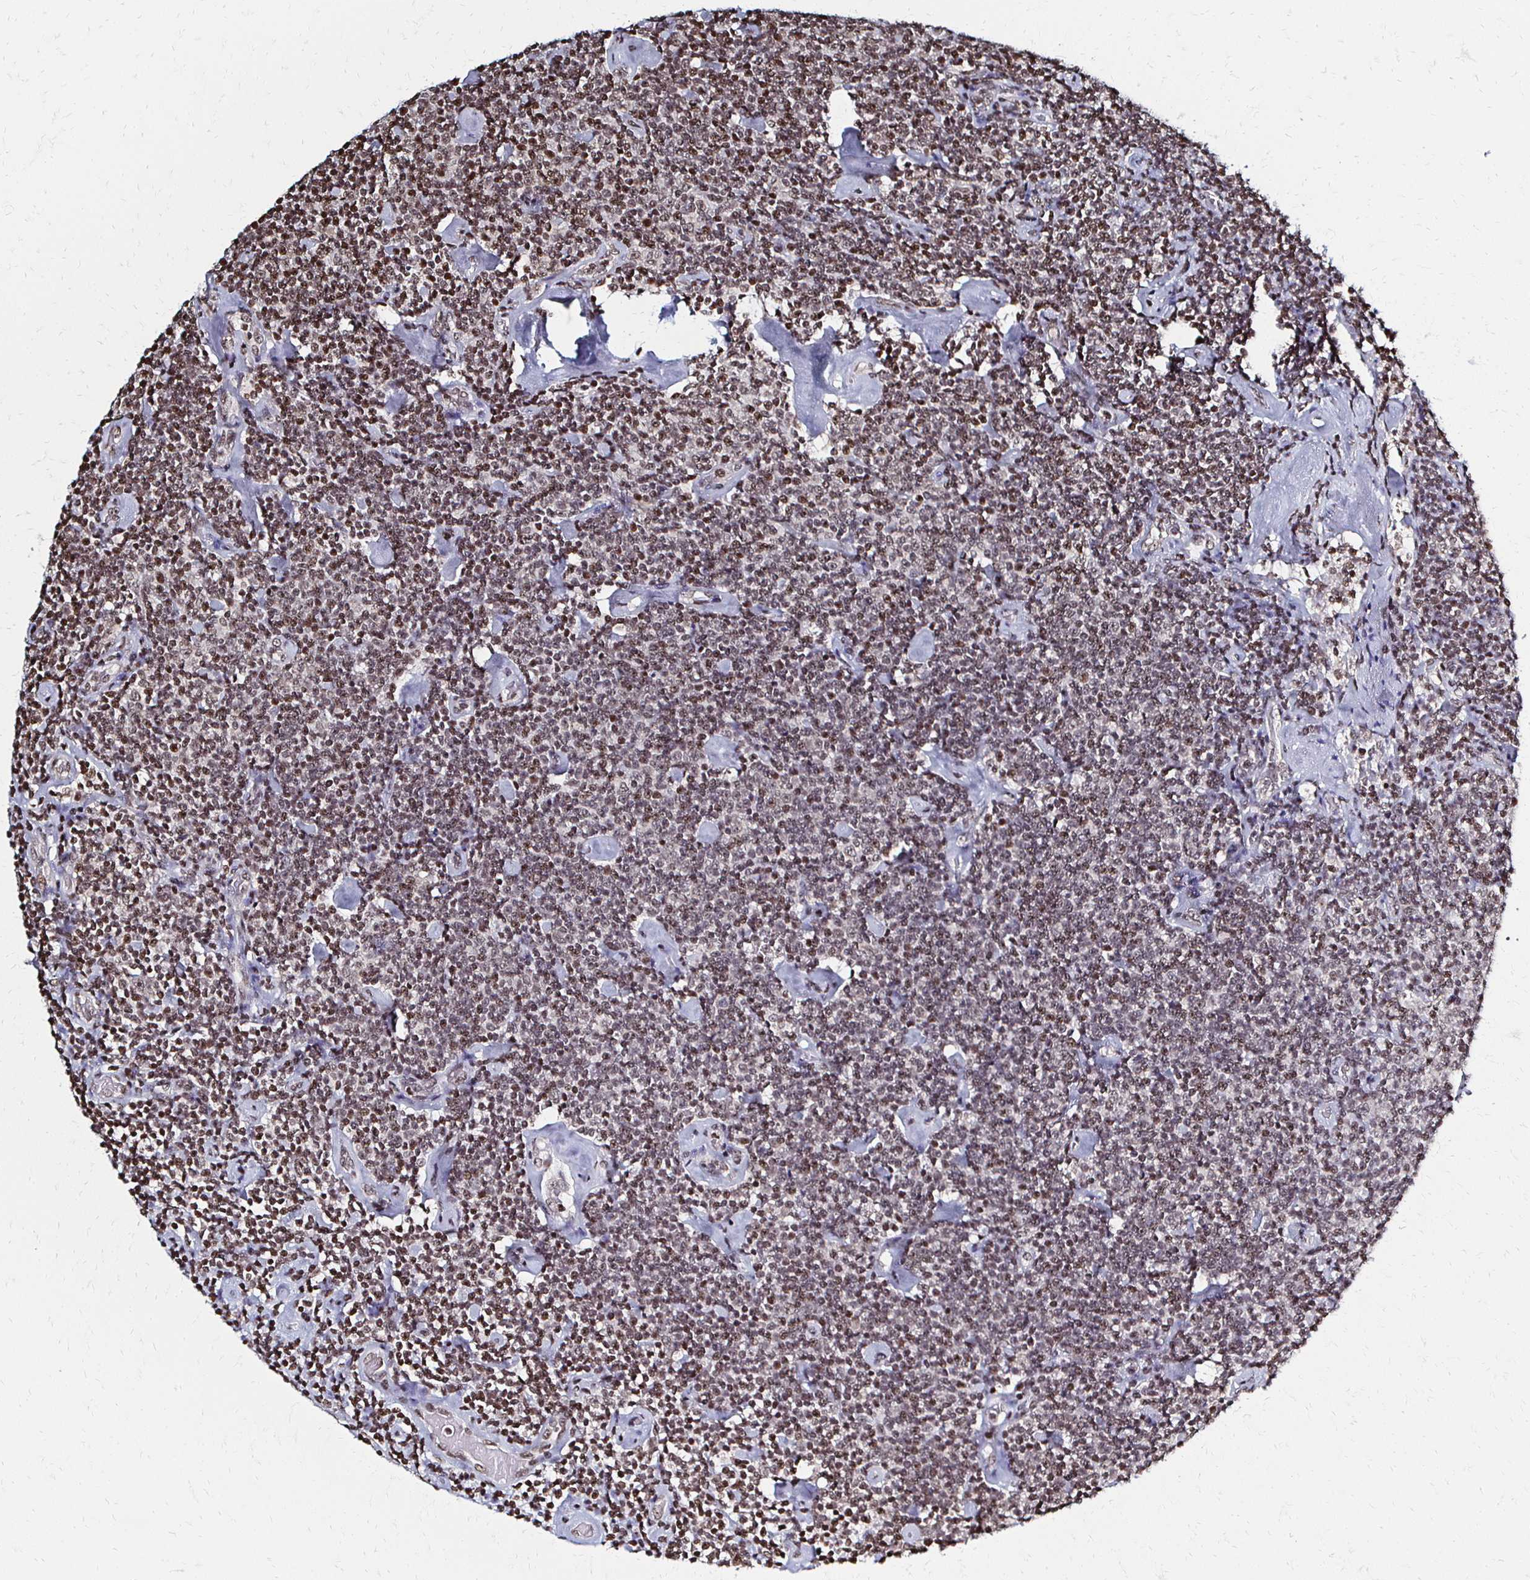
{"staining": {"intensity": "moderate", "quantity": ">75%", "location": "nuclear"}, "tissue": "lymphoma", "cell_type": "Tumor cells", "image_type": "cancer", "snomed": [{"axis": "morphology", "description": "Malignant lymphoma, non-Hodgkin's type, Low grade"}, {"axis": "topography", "description": "Lymph node"}], "caption": "This histopathology image exhibits IHC staining of lymphoma, with medium moderate nuclear expression in approximately >75% of tumor cells.", "gene": "HOXA9", "patient": {"sex": "male", "age": 81}}